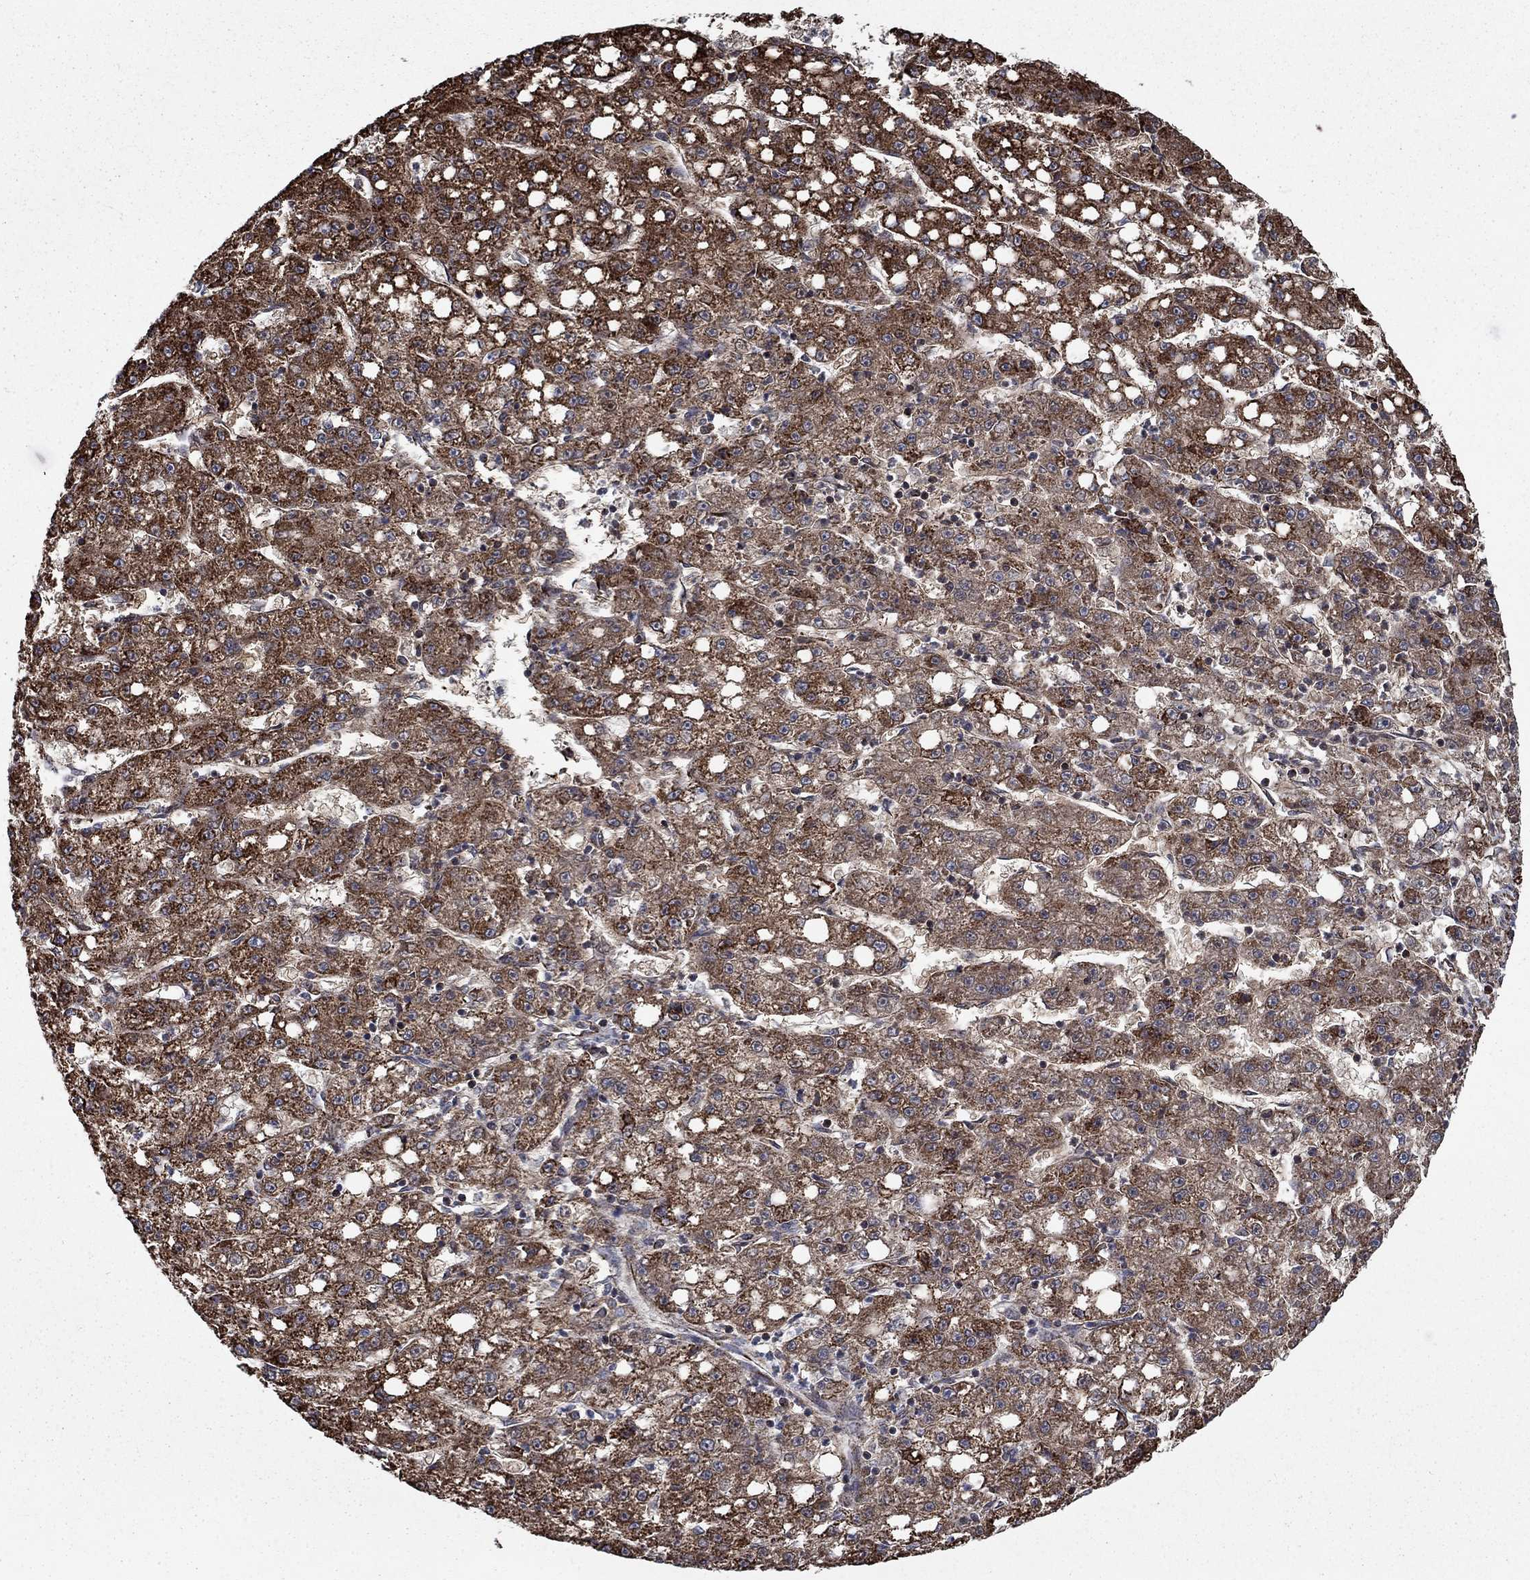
{"staining": {"intensity": "strong", "quantity": "25%-75%", "location": "cytoplasmic/membranous"}, "tissue": "liver cancer", "cell_type": "Tumor cells", "image_type": "cancer", "snomed": [{"axis": "morphology", "description": "Carcinoma, Hepatocellular, NOS"}, {"axis": "topography", "description": "Liver"}], "caption": "Tumor cells display high levels of strong cytoplasmic/membranous positivity in approximately 25%-75% of cells in liver cancer. (DAB (3,3'-diaminobenzidine) IHC with brightfield microscopy, high magnification).", "gene": "MOAP1", "patient": {"sex": "female", "age": 65}}